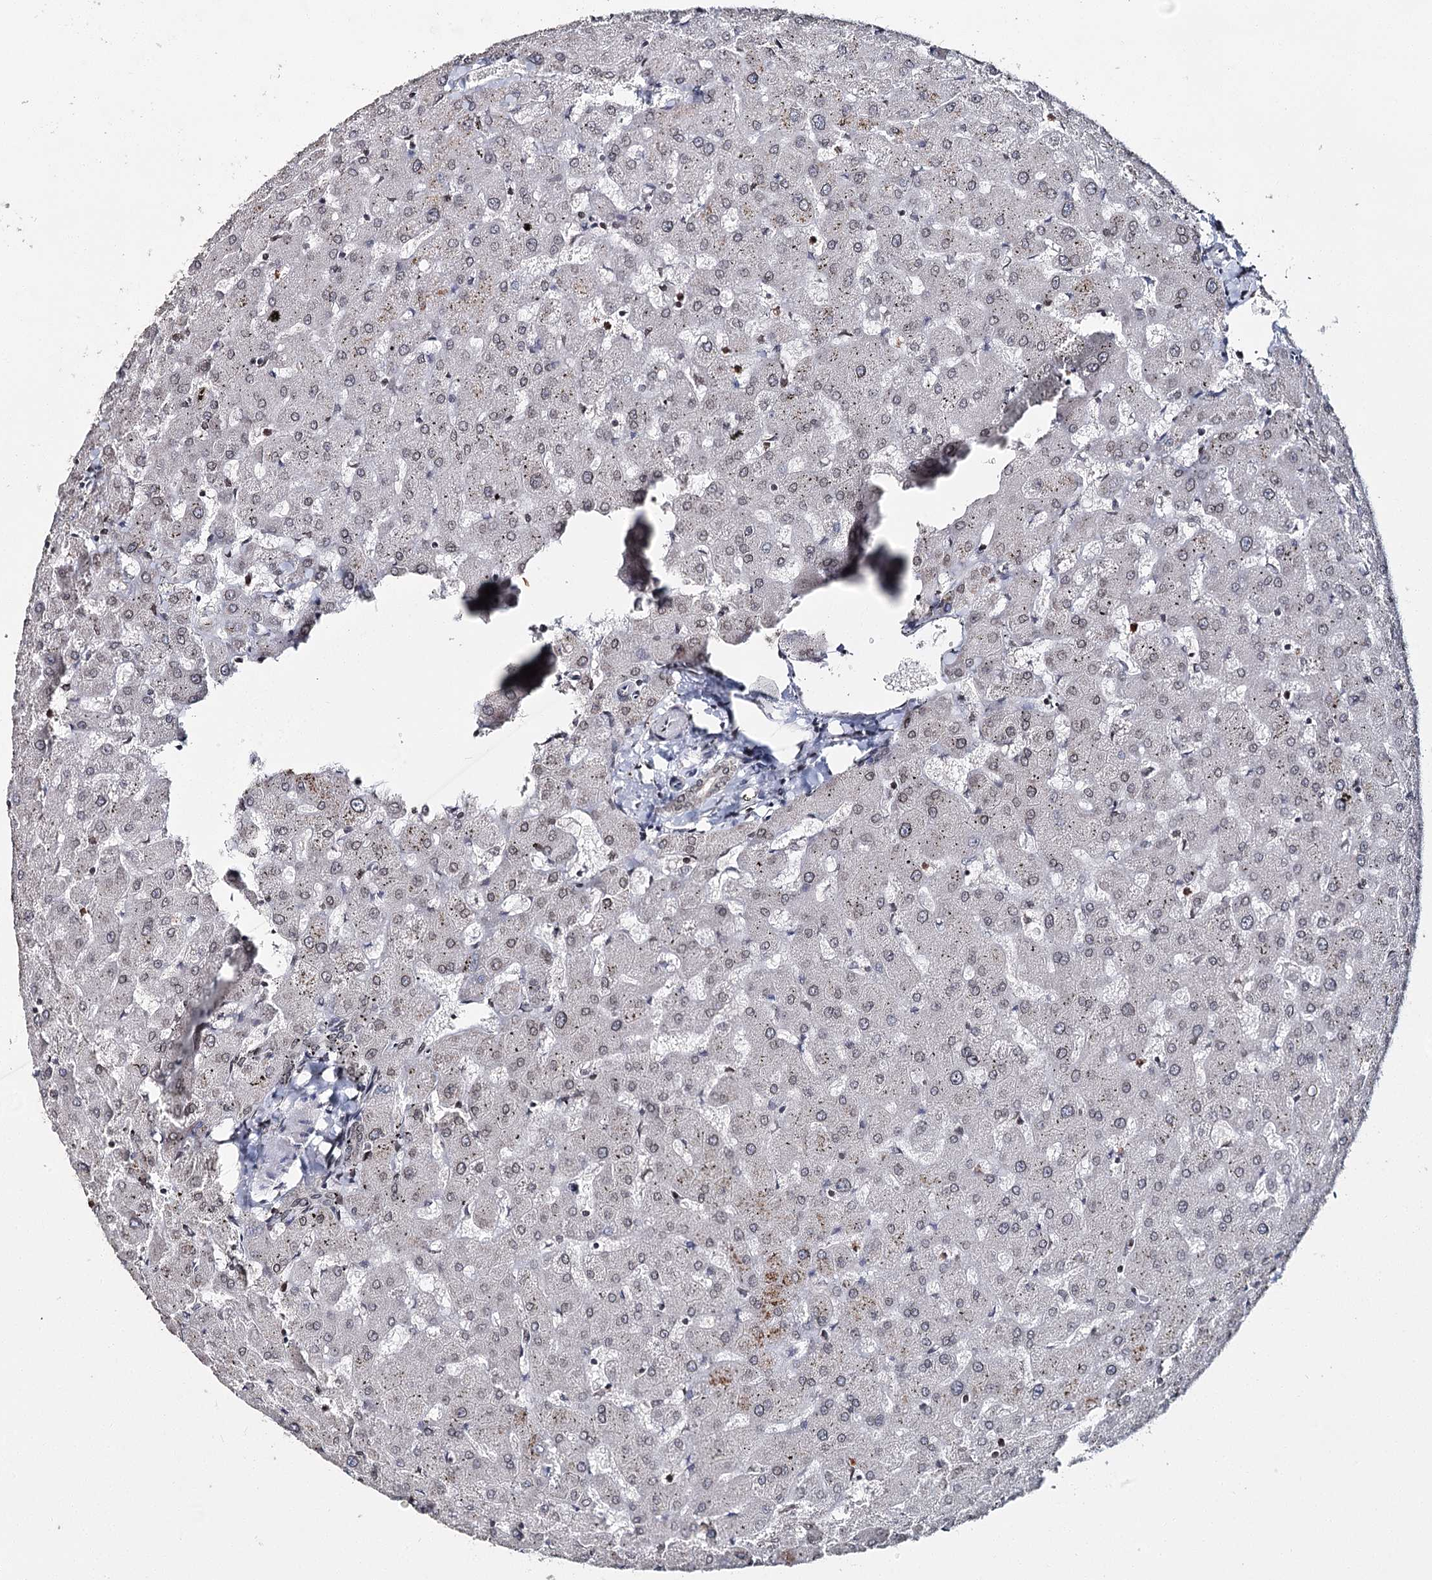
{"staining": {"intensity": "weak", "quantity": "<25%", "location": "cytoplasmic/membranous,nuclear"}, "tissue": "liver", "cell_type": "Cholangiocytes", "image_type": "normal", "snomed": [{"axis": "morphology", "description": "Normal tissue, NOS"}, {"axis": "topography", "description": "Liver"}], "caption": "High power microscopy image of an IHC micrograph of normal liver, revealing no significant expression in cholangiocytes. (DAB (3,3'-diaminobenzidine) immunohistochemistry, high magnification).", "gene": "KIAA0930", "patient": {"sex": "female", "age": 63}}